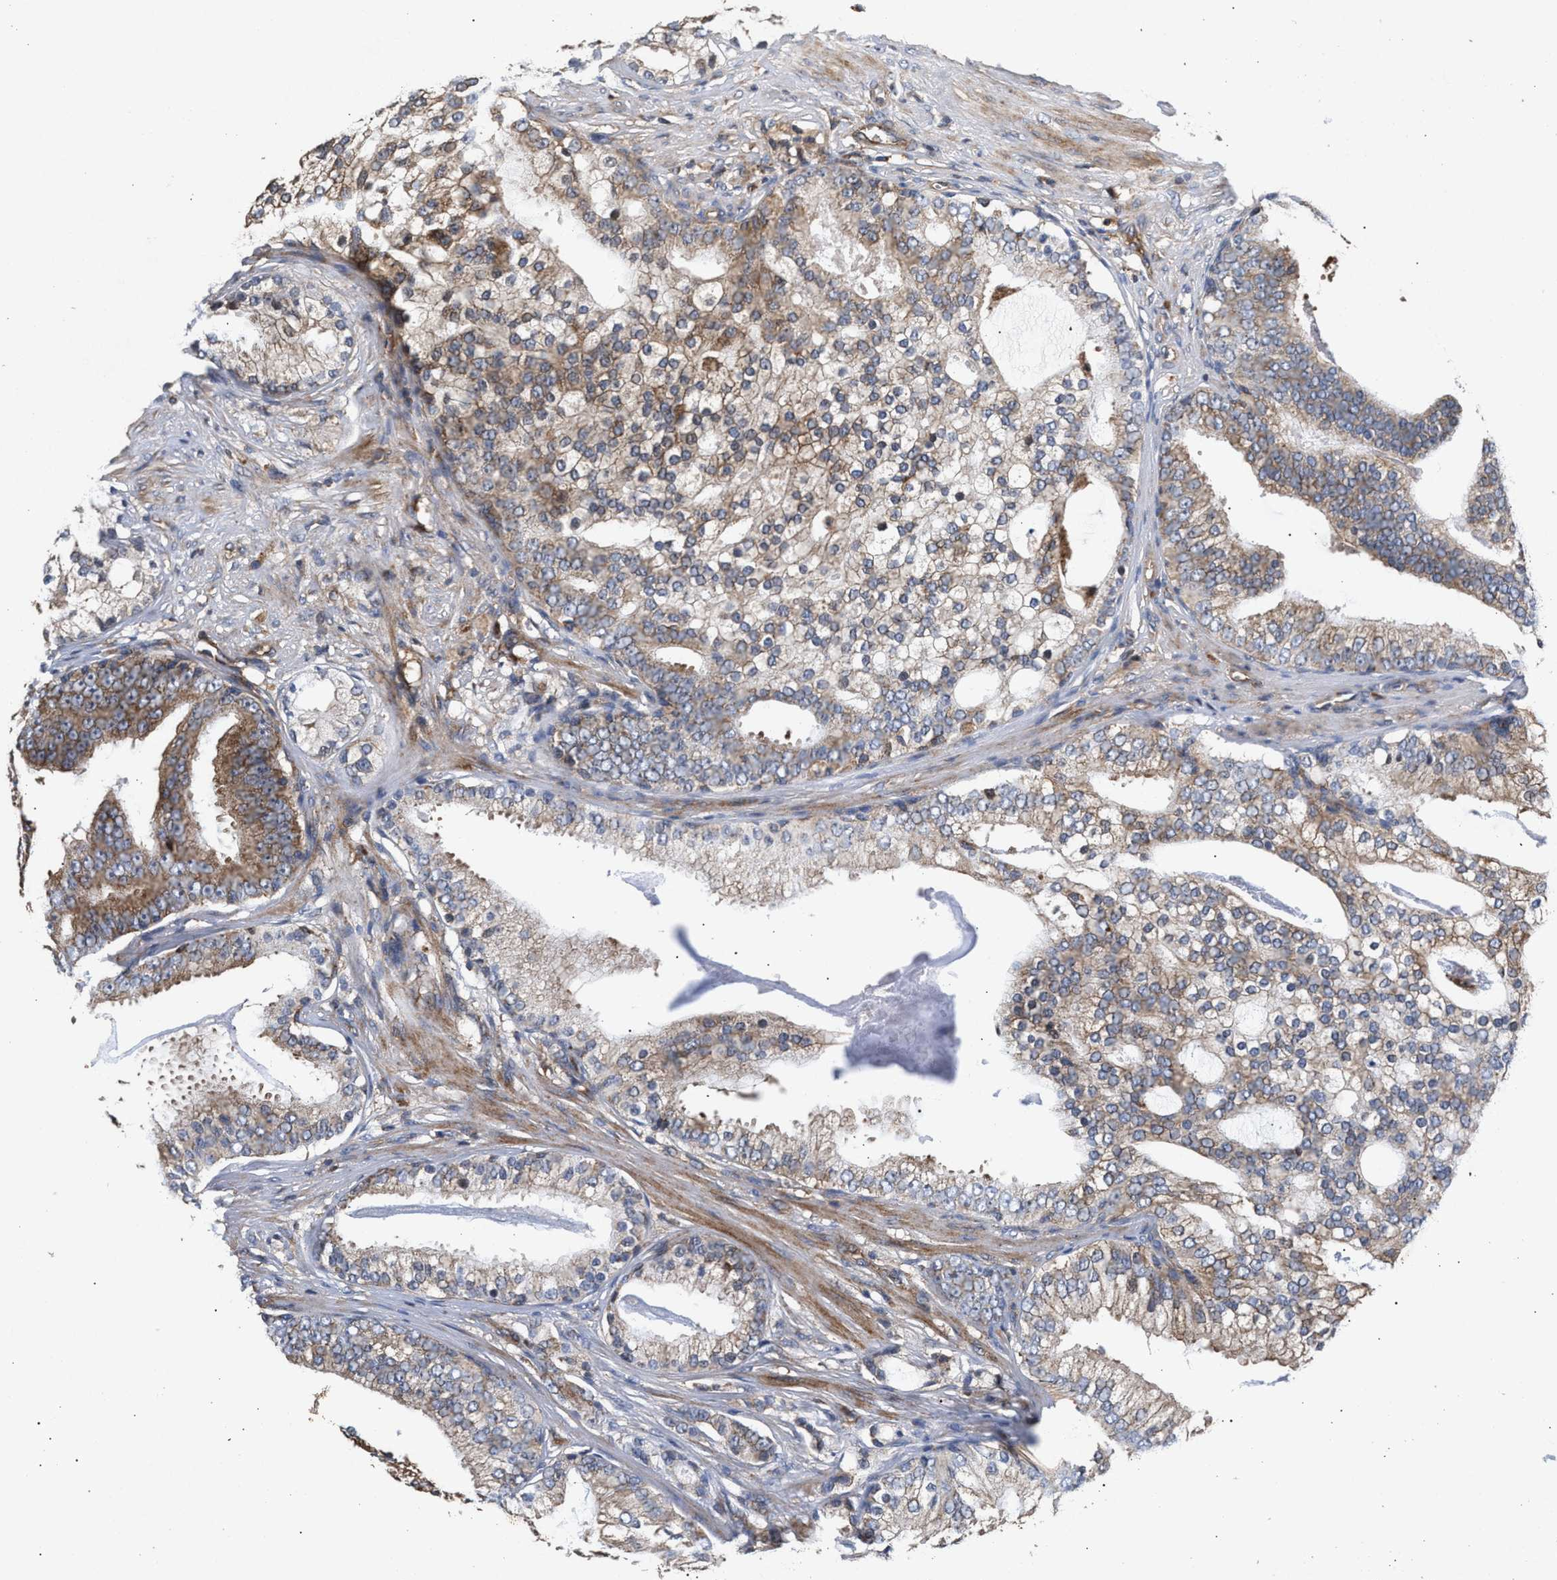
{"staining": {"intensity": "weak", "quantity": ">75%", "location": "cytoplasmic/membranous"}, "tissue": "prostate cancer", "cell_type": "Tumor cells", "image_type": "cancer", "snomed": [{"axis": "morphology", "description": "Adenocarcinoma, Low grade"}, {"axis": "topography", "description": "Prostate"}], "caption": "The photomicrograph displays staining of prostate low-grade adenocarcinoma, revealing weak cytoplasmic/membranous protein staining (brown color) within tumor cells.", "gene": "NFKB2", "patient": {"sex": "male", "age": 58}}